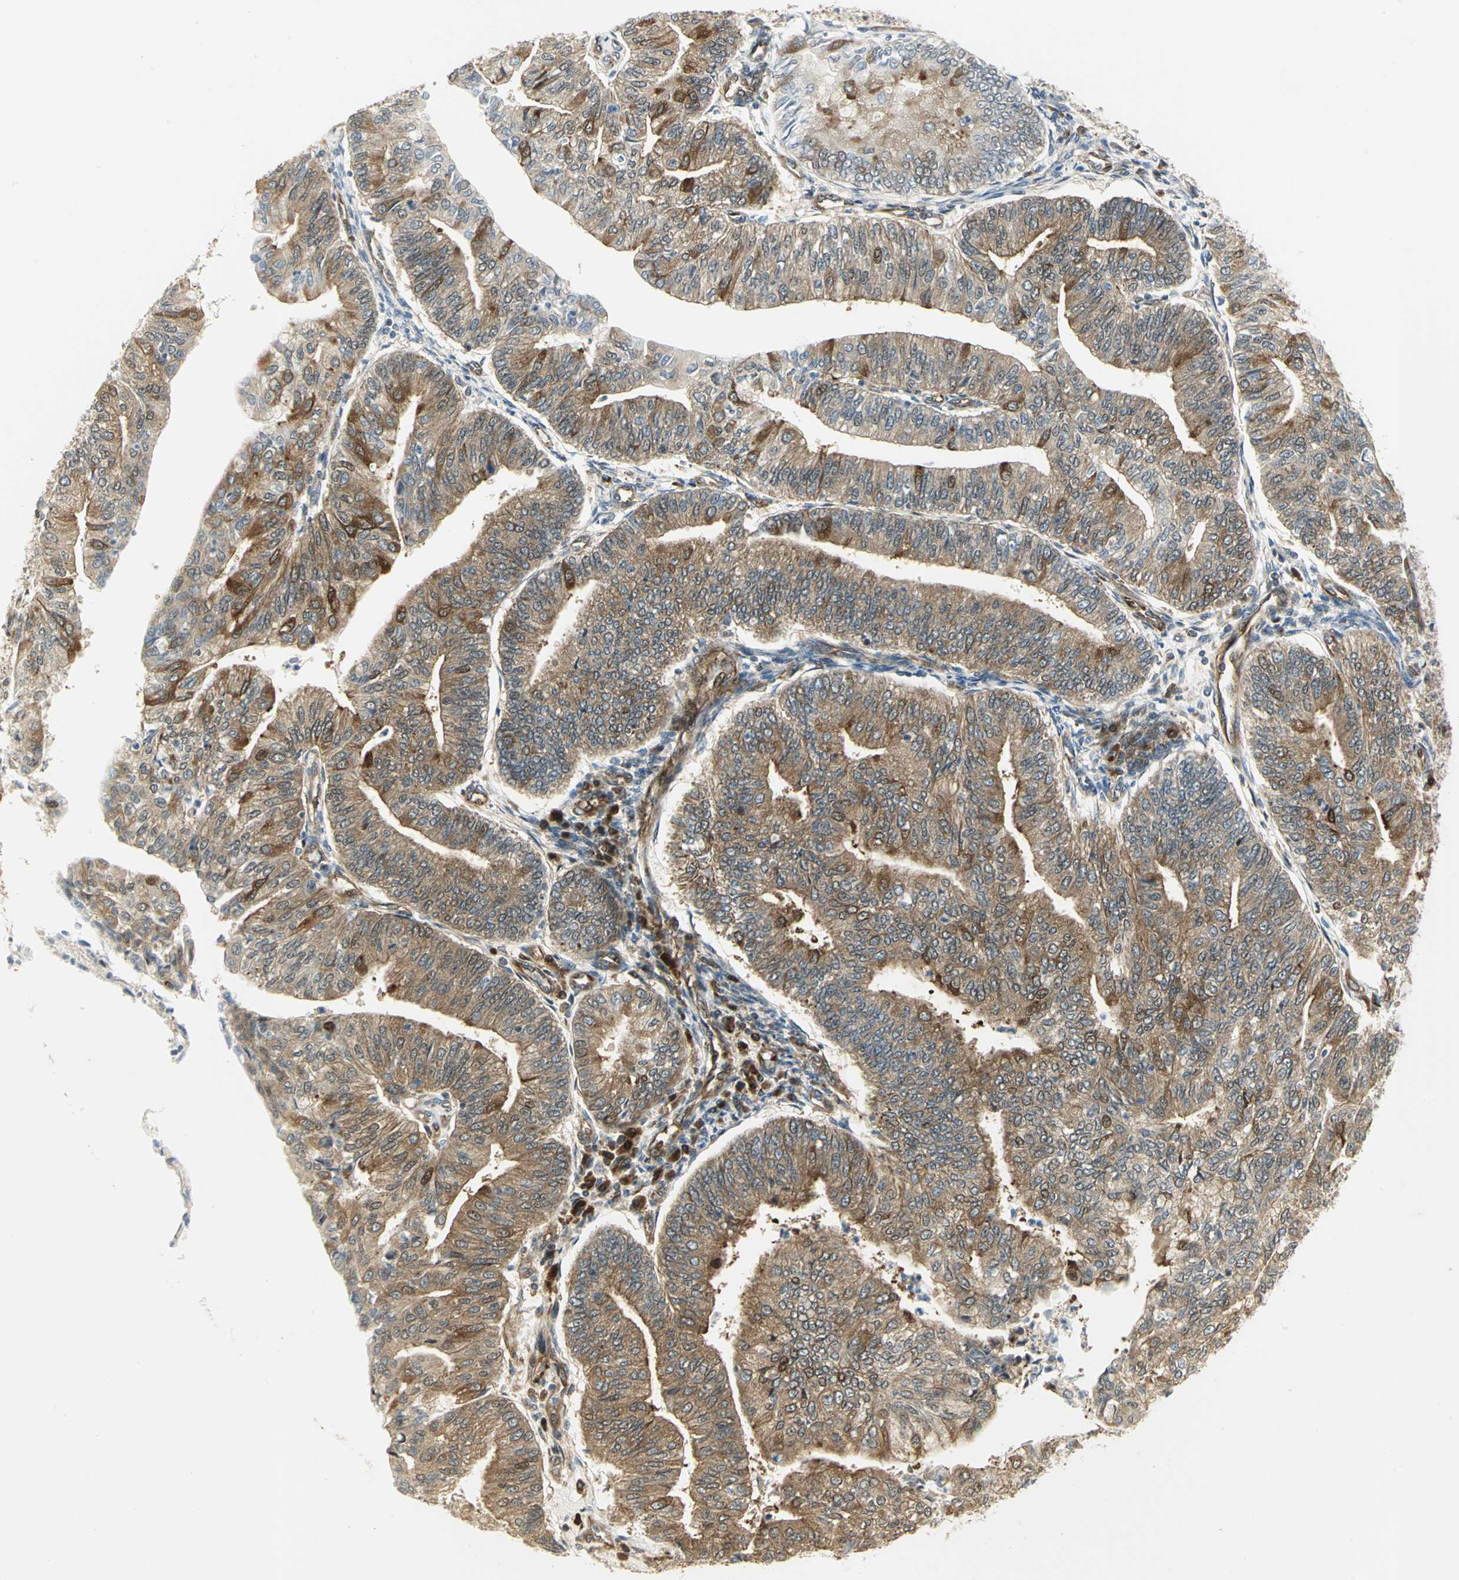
{"staining": {"intensity": "moderate", "quantity": ">75%", "location": "cytoplasmic/membranous,nuclear"}, "tissue": "endometrial cancer", "cell_type": "Tumor cells", "image_type": "cancer", "snomed": [{"axis": "morphology", "description": "Adenocarcinoma, NOS"}, {"axis": "topography", "description": "Endometrium"}], "caption": "Immunohistochemistry of endometrial cancer shows medium levels of moderate cytoplasmic/membranous and nuclear positivity in approximately >75% of tumor cells.", "gene": "EEA1", "patient": {"sex": "female", "age": 59}}